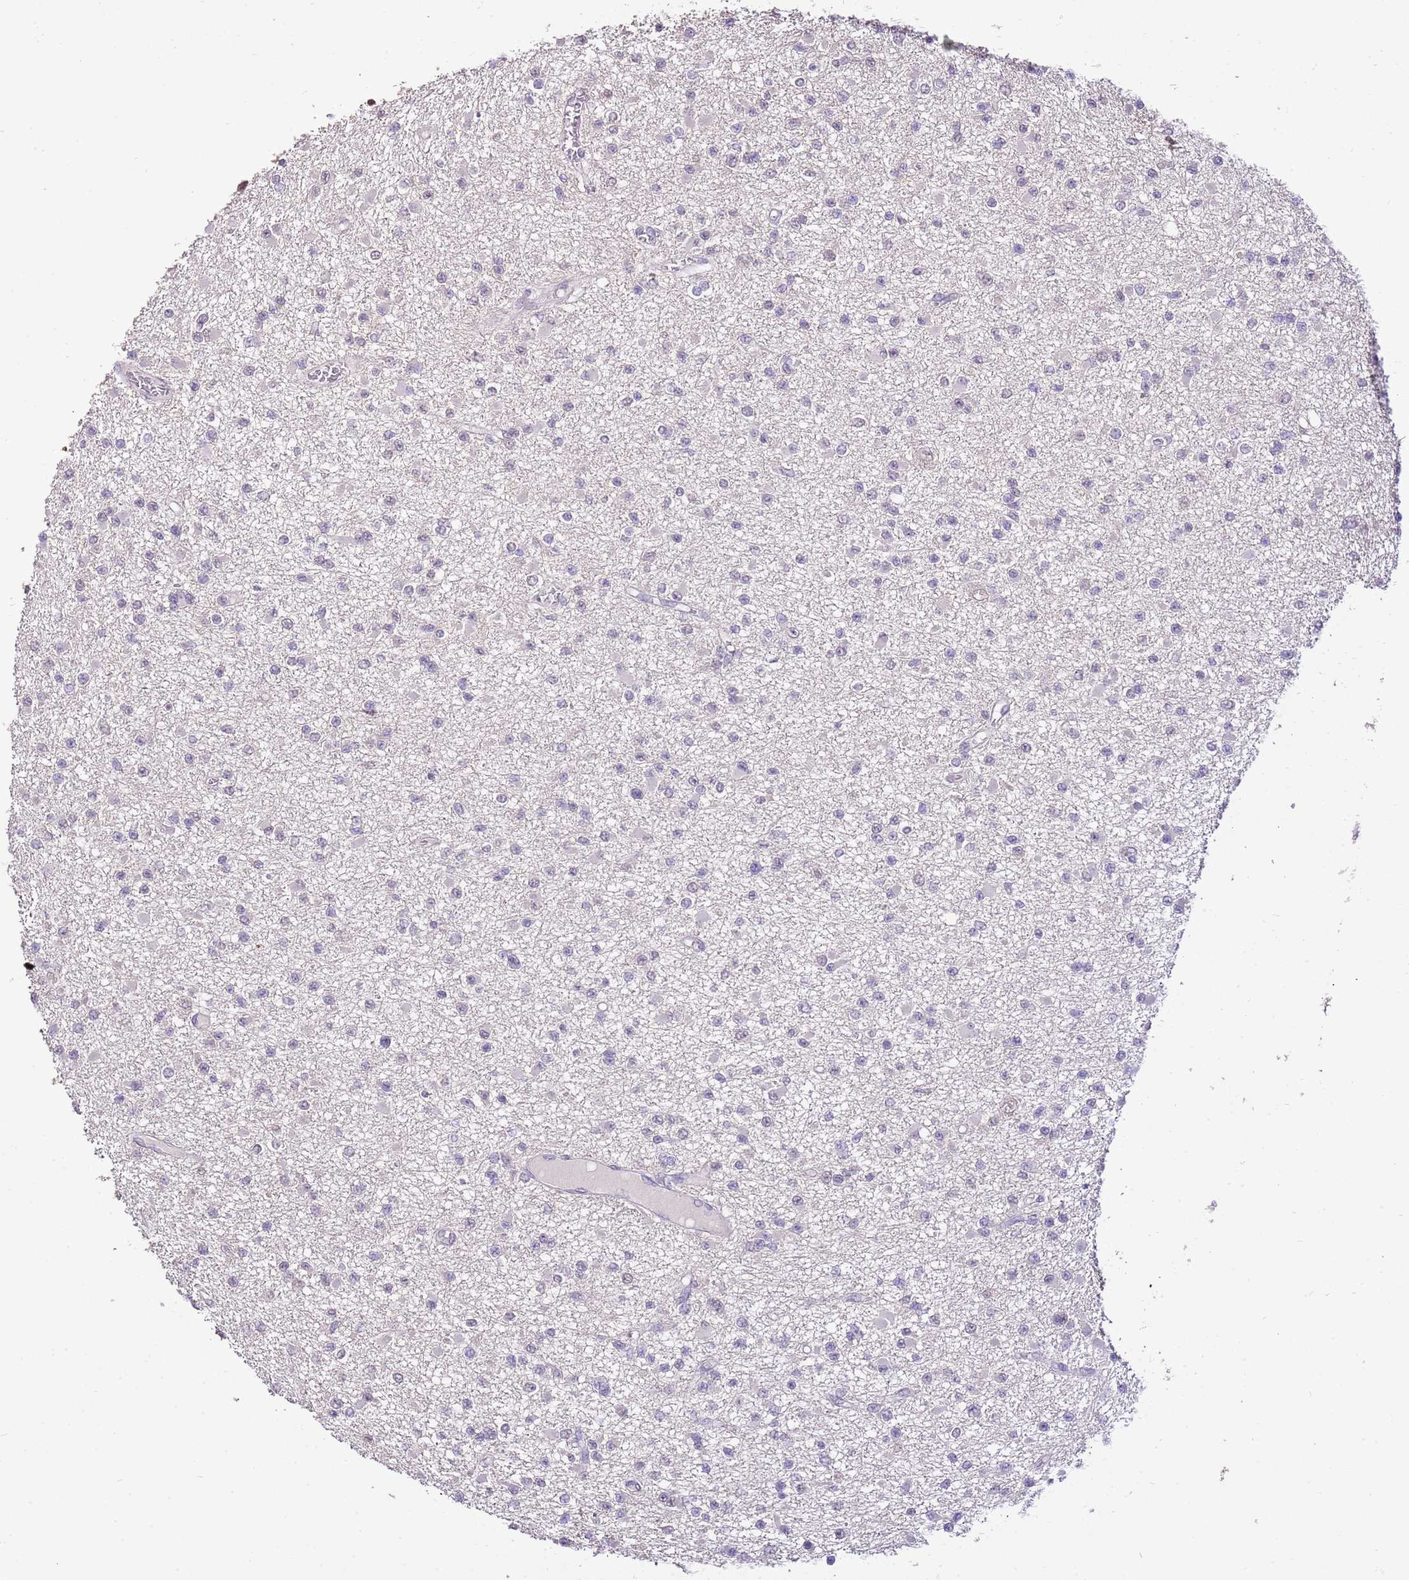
{"staining": {"intensity": "weak", "quantity": "25%-75%", "location": "nuclear"}, "tissue": "glioma", "cell_type": "Tumor cells", "image_type": "cancer", "snomed": [{"axis": "morphology", "description": "Glioma, malignant, Low grade"}, {"axis": "topography", "description": "Brain"}], "caption": "Protein expression analysis of human low-grade glioma (malignant) reveals weak nuclear expression in about 25%-75% of tumor cells. (Stains: DAB in brown, nuclei in blue, Microscopy: brightfield microscopy at high magnification).", "gene": "IZUMO4", "patient": {"sex": "female", "age": 22}}